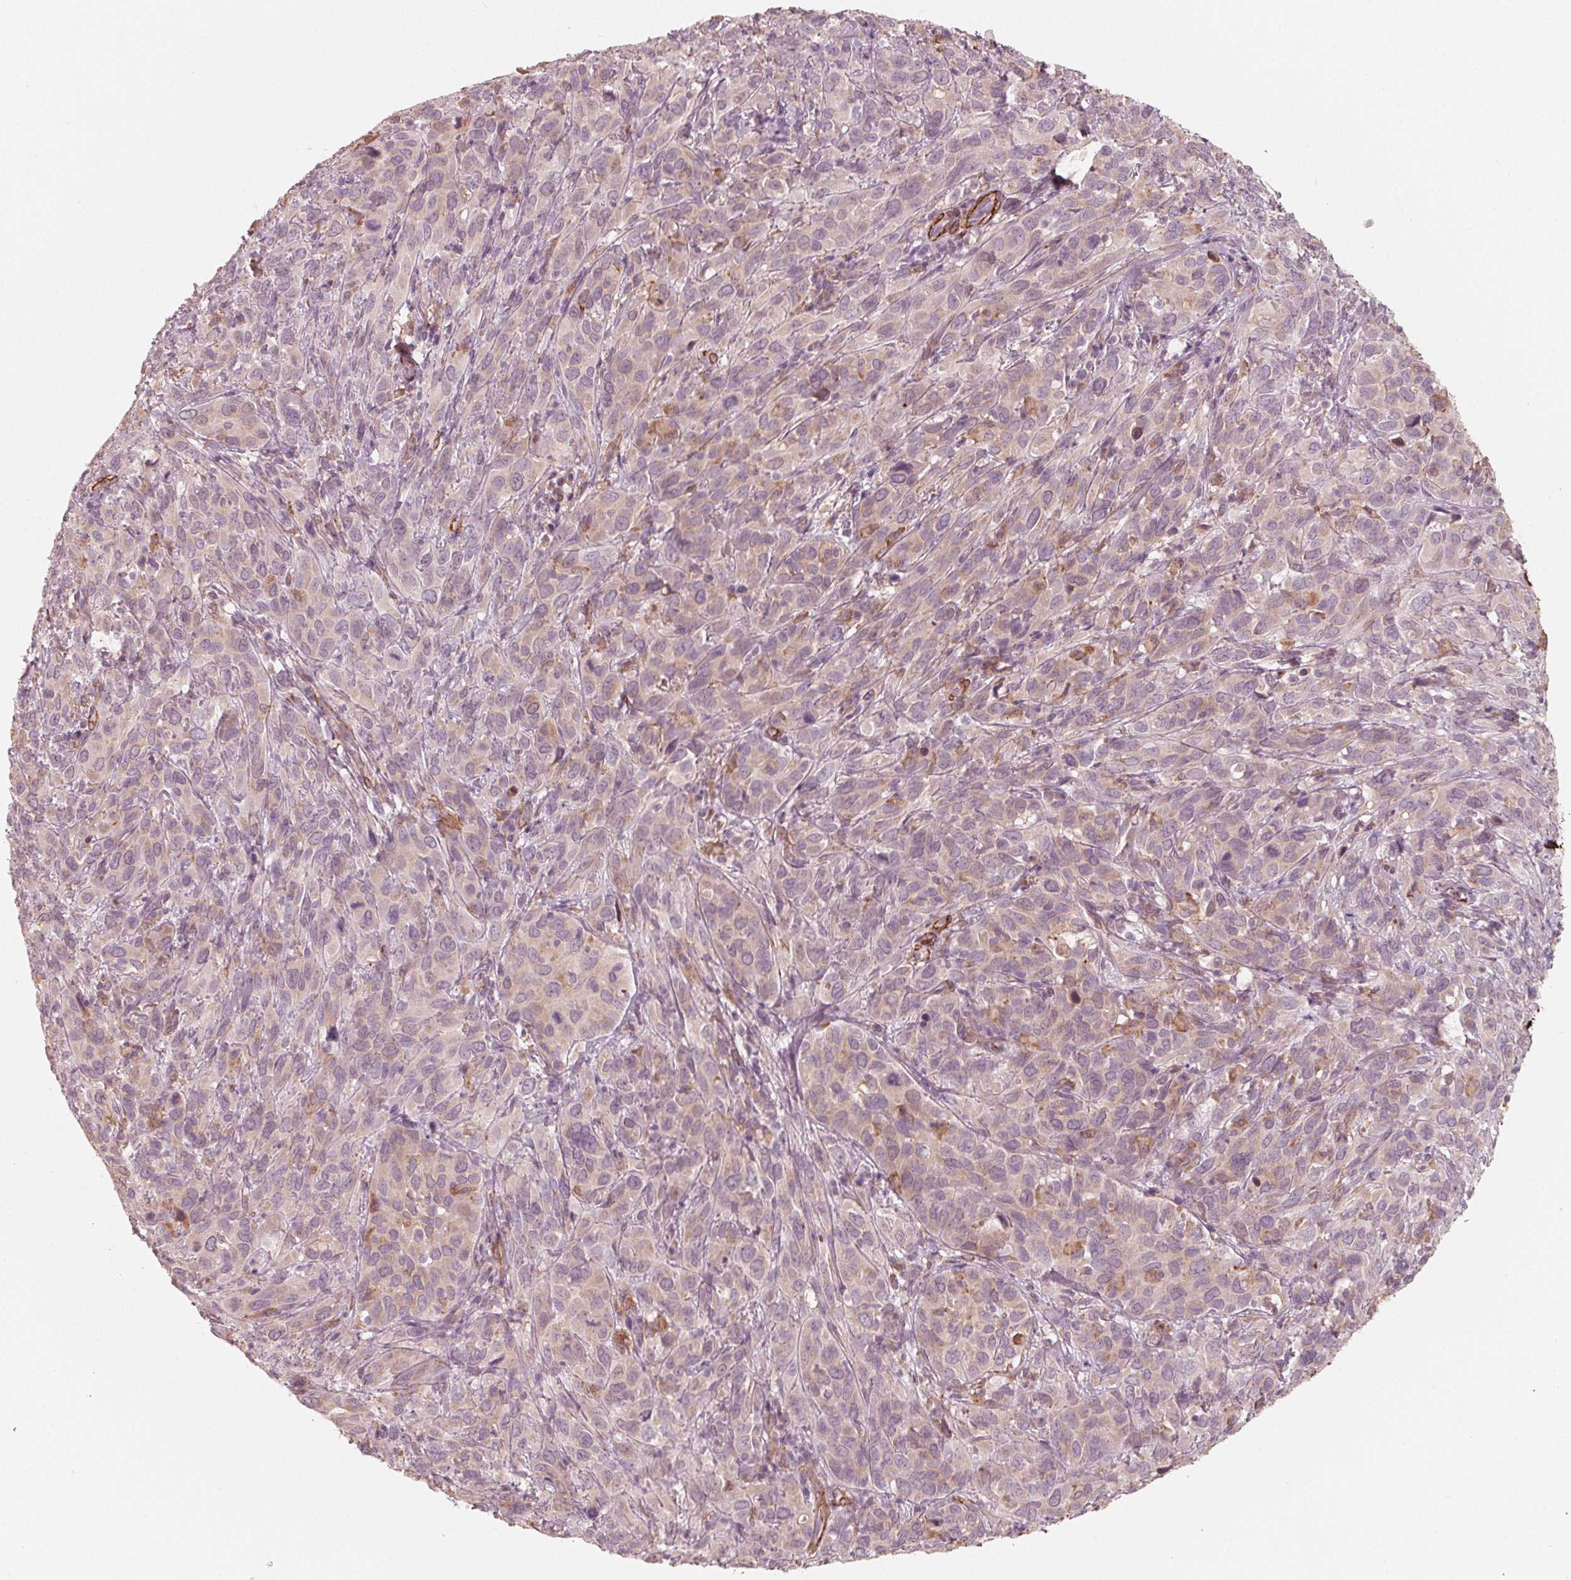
{"staining": {"intensity": "negative", "quantity": "none", "location": "none"}, "tissue": "cervical cancer", "cell_type": "Tumor cells", "image_type": "cancer", "snomed": [{"axis": "morphology", "description": "Squamous cell carcinoma, NOS"}, {"axis": "topography", "description": "Cervix"}], "caption": "Cervical cancer (squamous cell carcinoma) was stained to show a protein in brown. There is no significant expression in tumor cells.", "gene": "MIER3", "patient": {"sex": "female", "age": 51}}